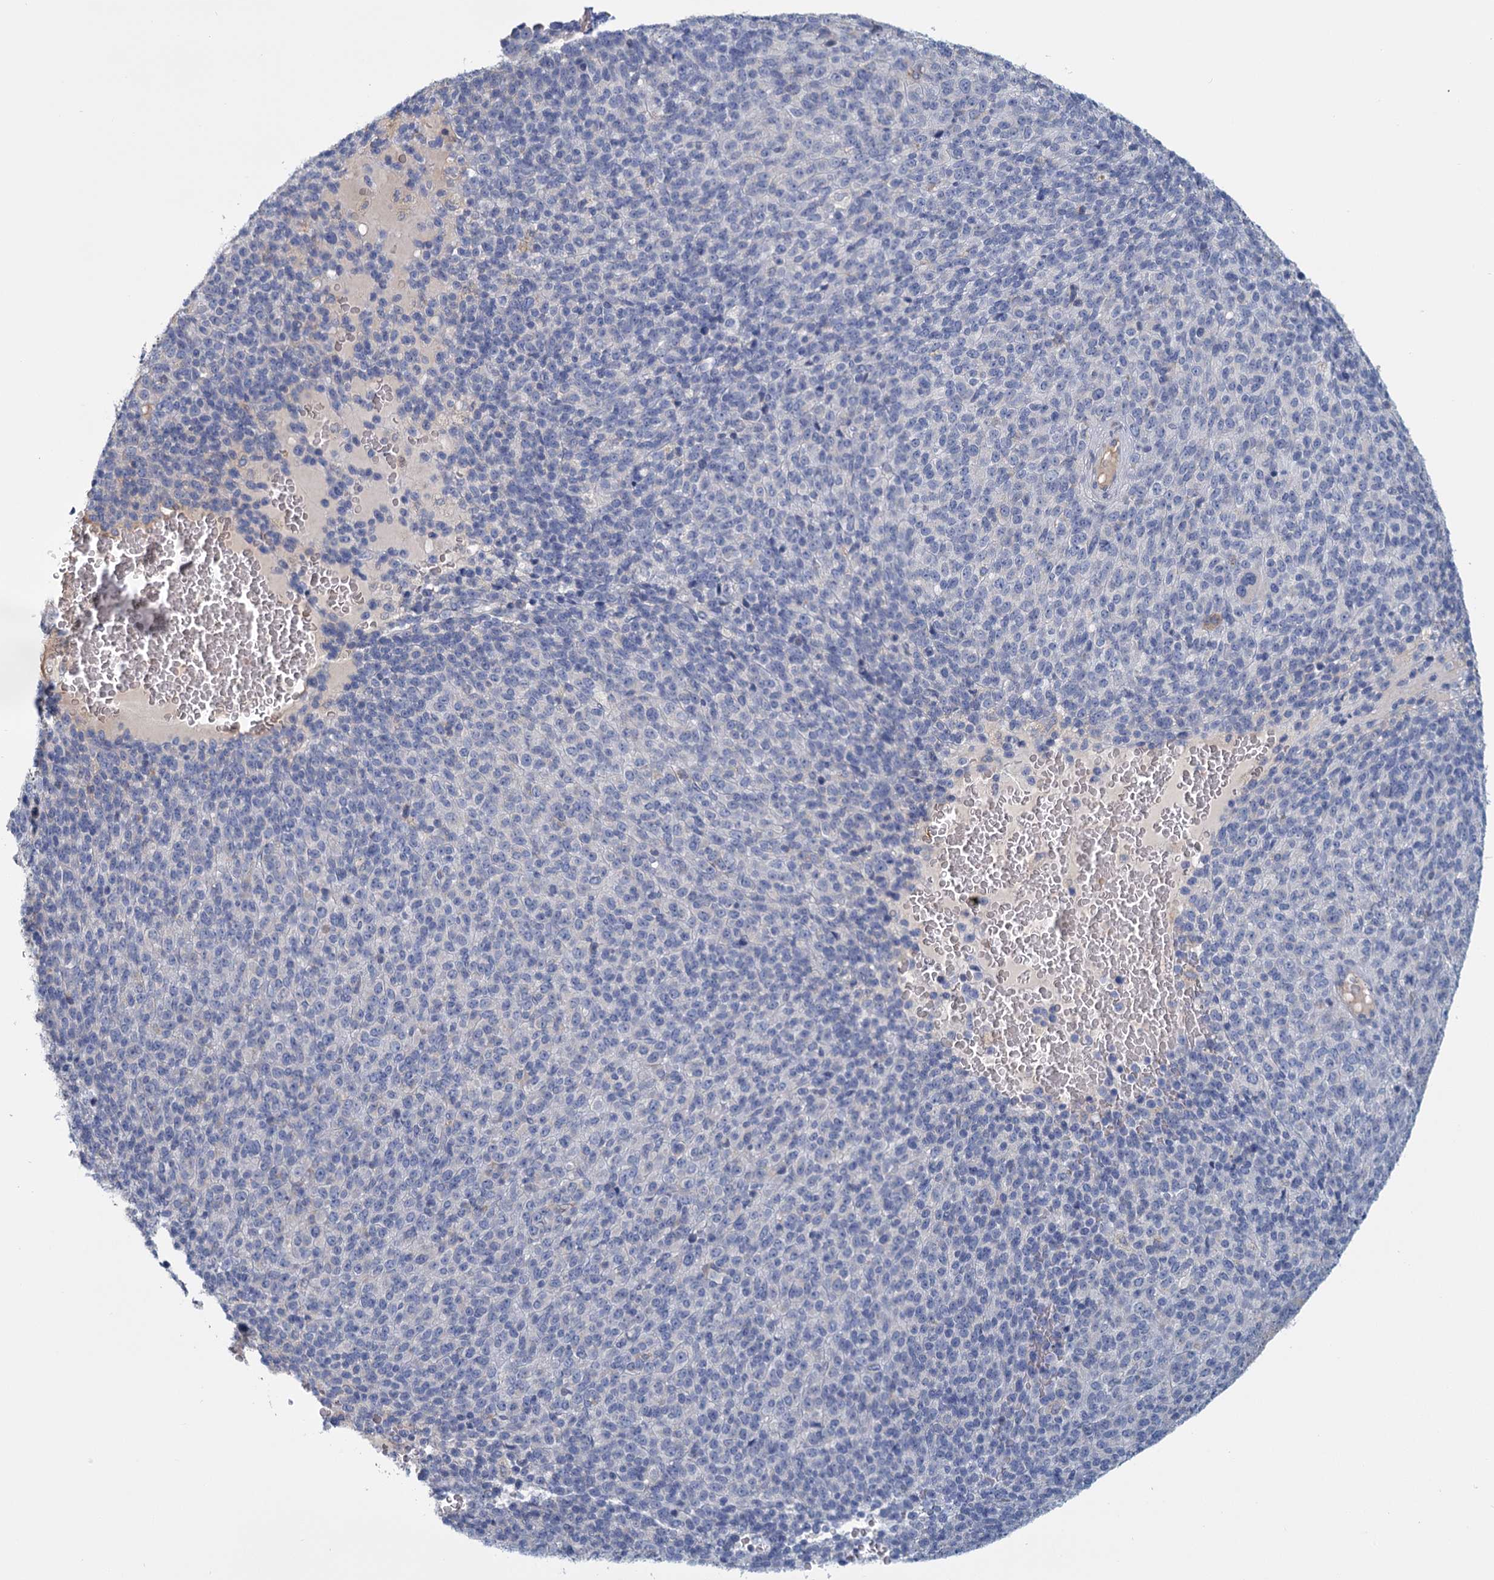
{"staining": {"intensity": "negative", "quantity": "none", "location": "none"}, "tissue": "melanoma", "cell_type": "Tumor cells", "image_type": "cancer", "snomed": [{"axis": "morphology", "description": "Malignant melanoma, Metastatic site"}, {"axis": "topography", "description": "Brain"}], "caption": "Tumor cells are negative for brown protein staining in malignant melanoma (metastatic site).", "gene": "ANKRD16", "patient": {"sex": "female", "age": 56}}